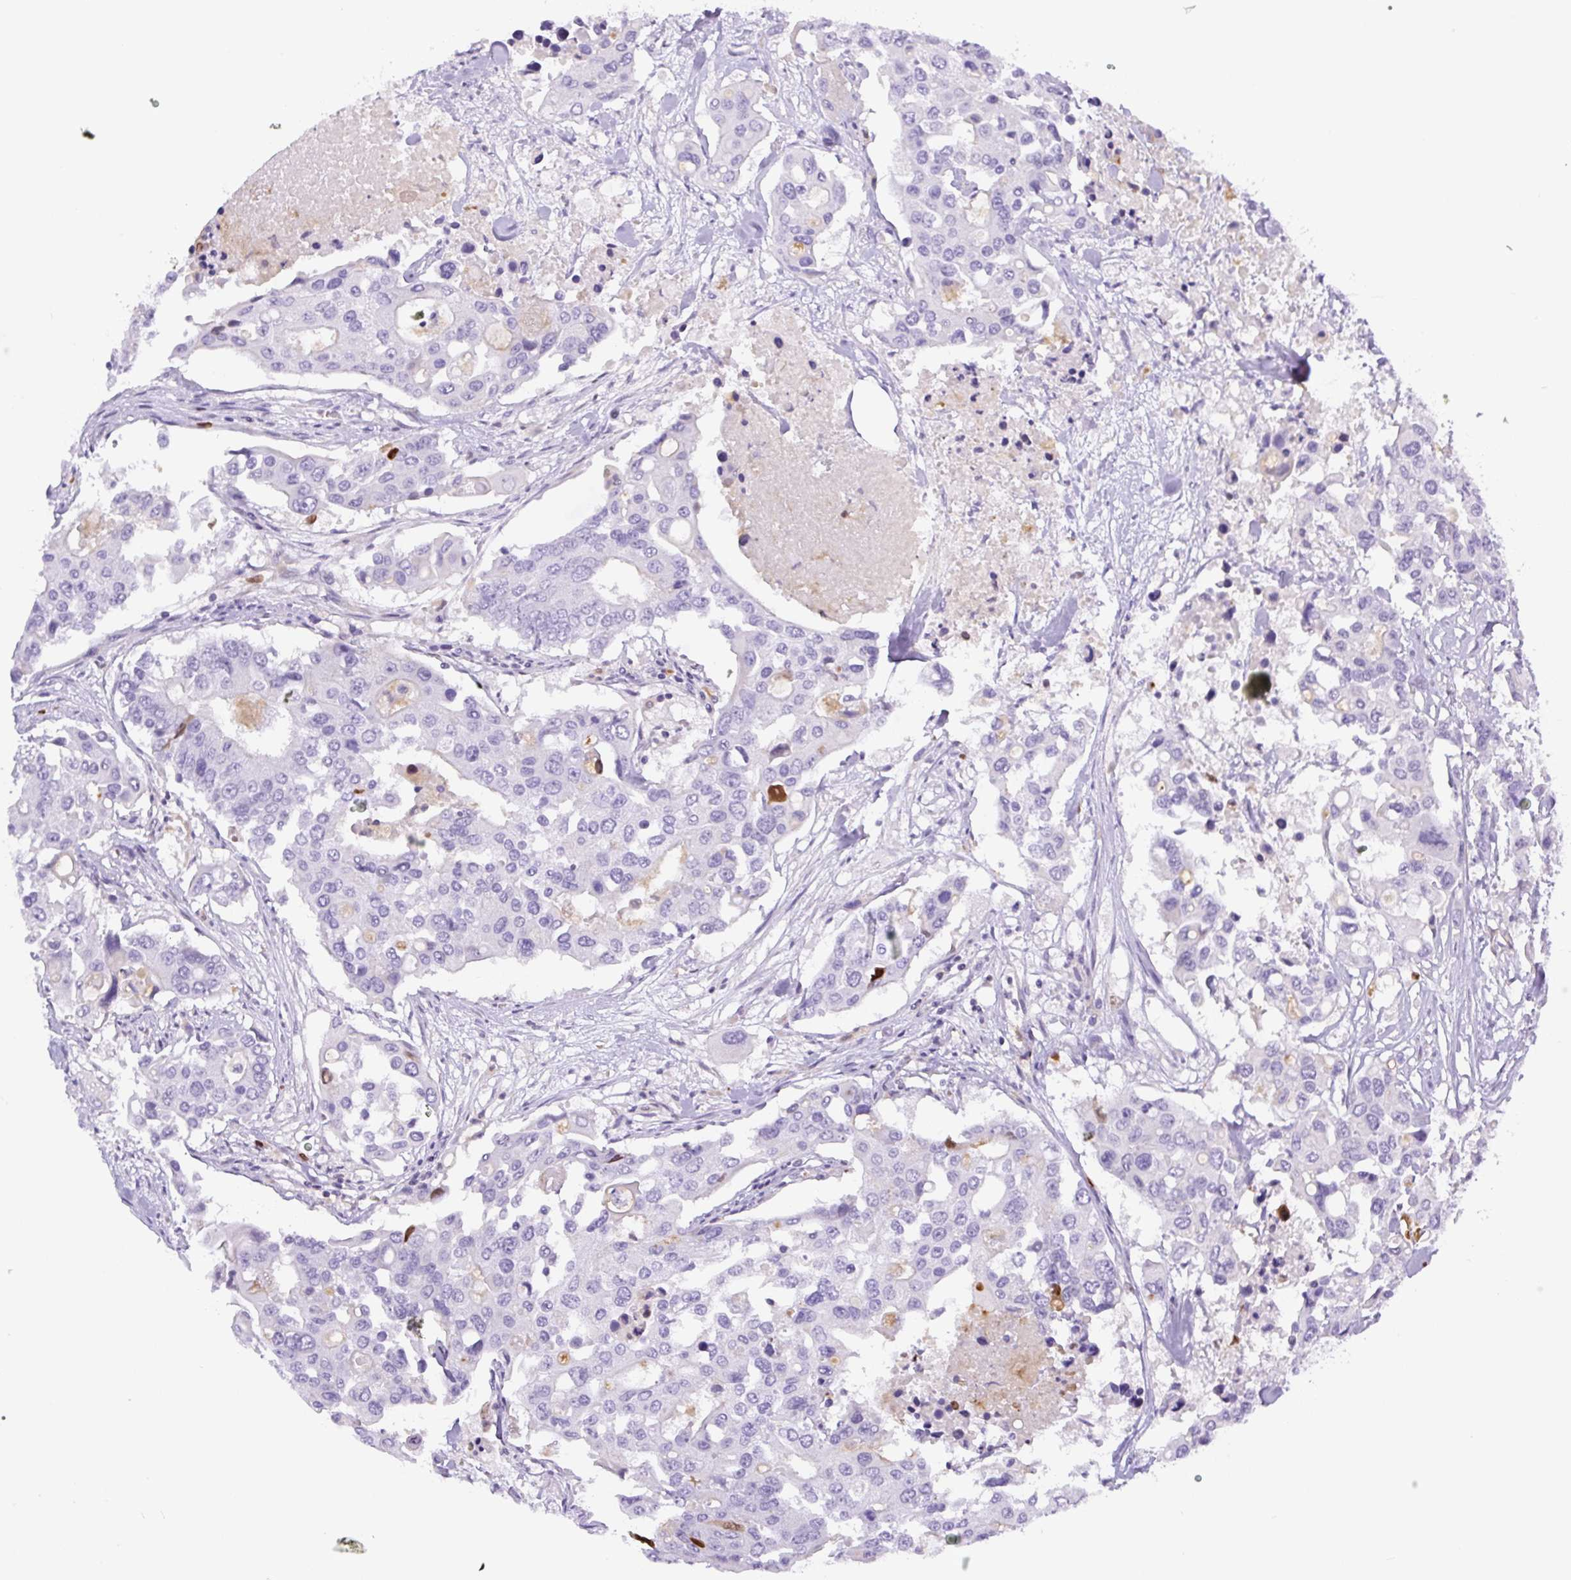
{"staining": {"intensity": "moderate", "quantity": "<25%", "location": "cytoplasmic/membranous"}, "tissue": "colorectal cancer", "cell_type": "Tumor cells", "image_type": "cancer", "snomed": [{"axis": "morphology", "description": "Adenocarcinoma, NOS"}, {"axis": "topography", "description": "Colon"}], "caption": "A brown stain shows moderate cytoplasmic/membranous positivity of a protein in colorectal cancer (adenocarcinoma) tumor cells.", "gene": "PIP5KL1", "patient": {"sex": "male", "age": 77}}